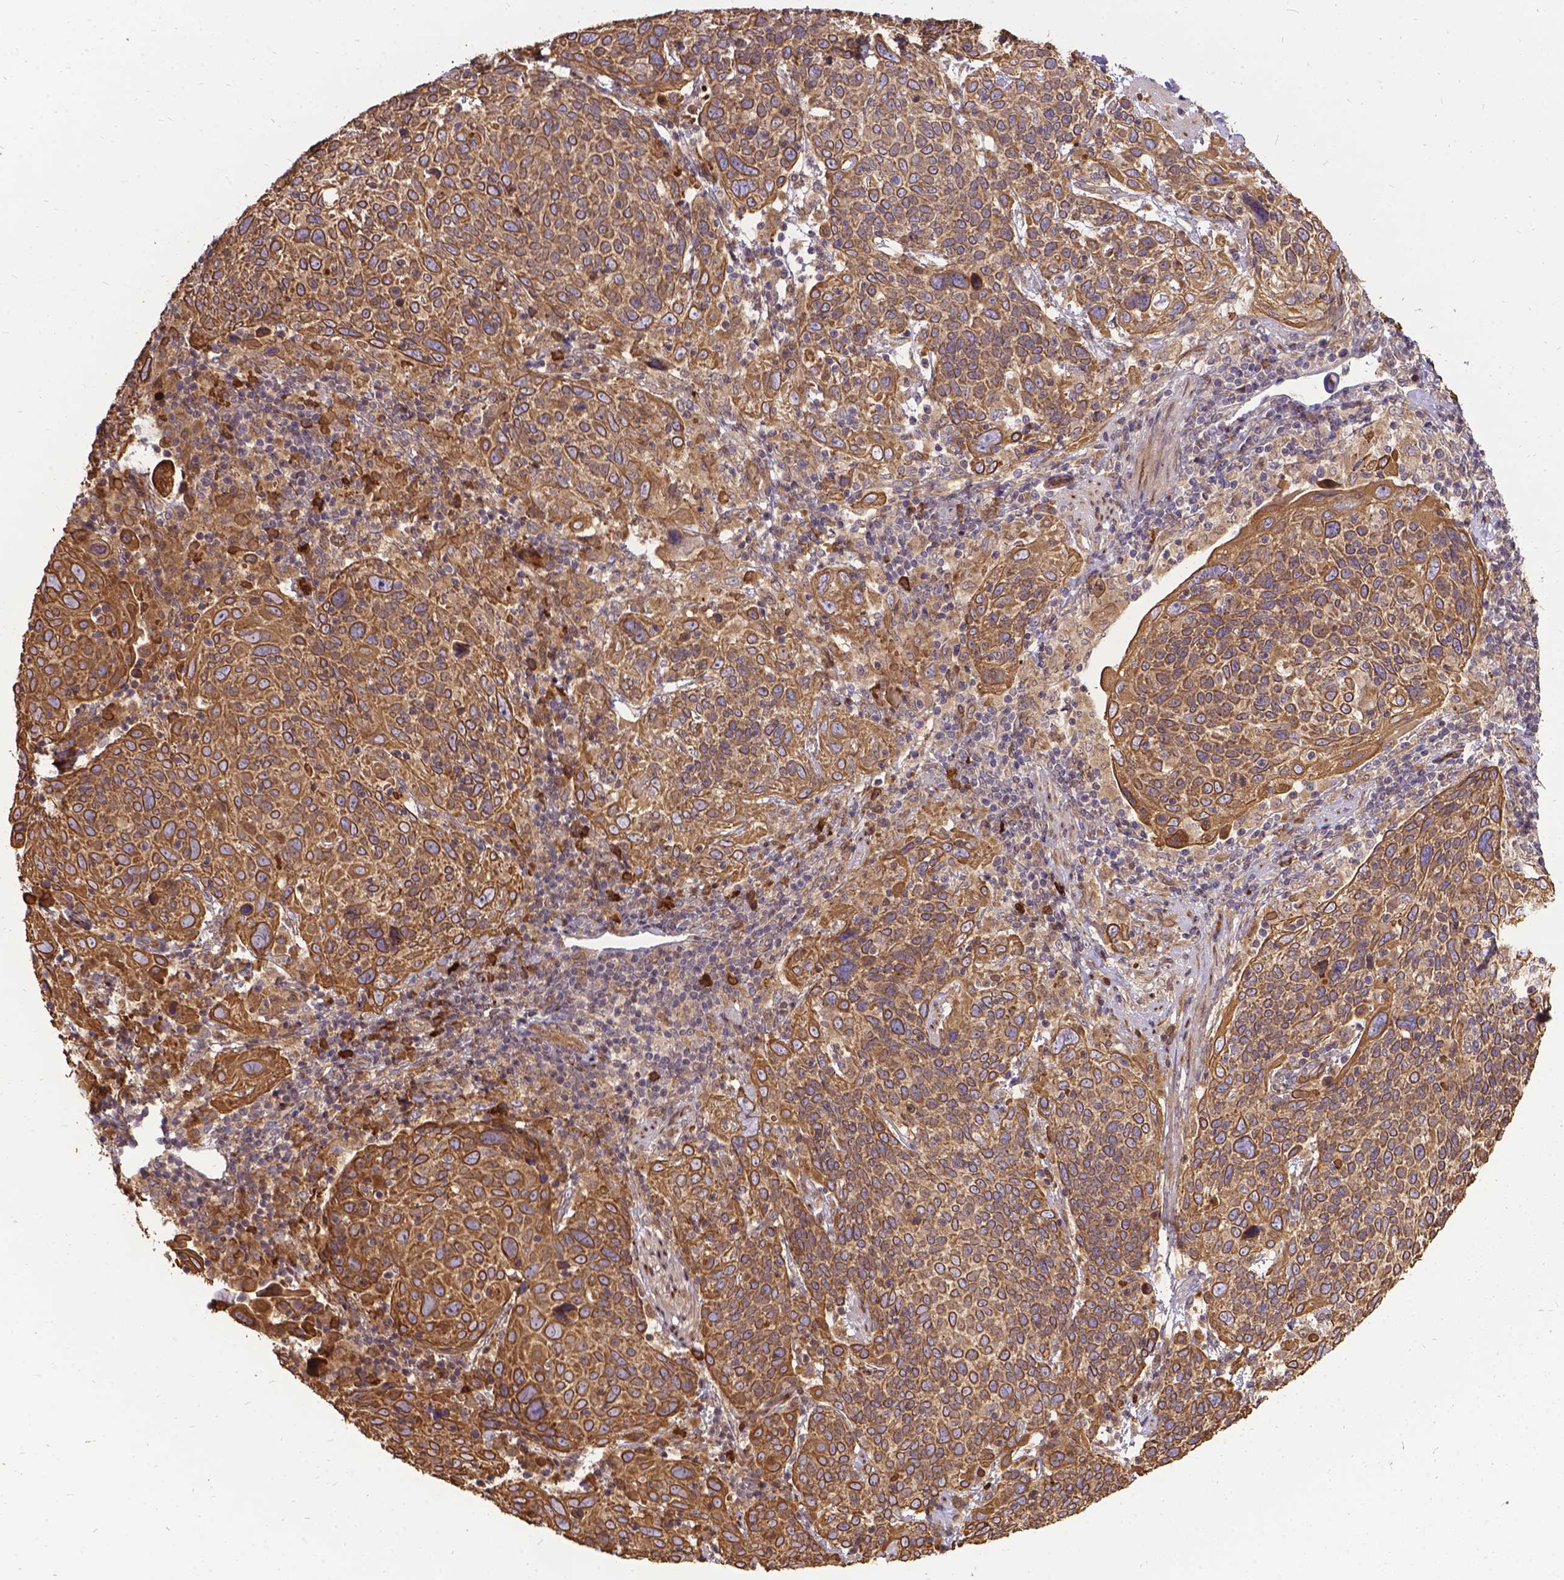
{"staining": {"intensity": "moderate", "quantity": ">75%", "location": "cytoplasmic/membranous"}, "tissue": "cervical cancer", "cell_type": "Tumor cells", "image_type": "cancer", "snomed": [{"axis": "morphology", "description": "Squamous cell carcinoma, NOS"}, {"axis": "topography", "description": "Cervix"}], "caption": "High-magnification brightfield microscopy of cervical cancer (squamous cell carcinoma) stained with DAB (3,3'-diaminobenzidine) (brown) and counterstained with hematoxylin (blue). tumor cells exhibit moderate cytoplasmic/membranous staining is seen in approximately>75% of cells.", "gene": "DENND6A", "patient": {"sex": "female", "age": 61}}